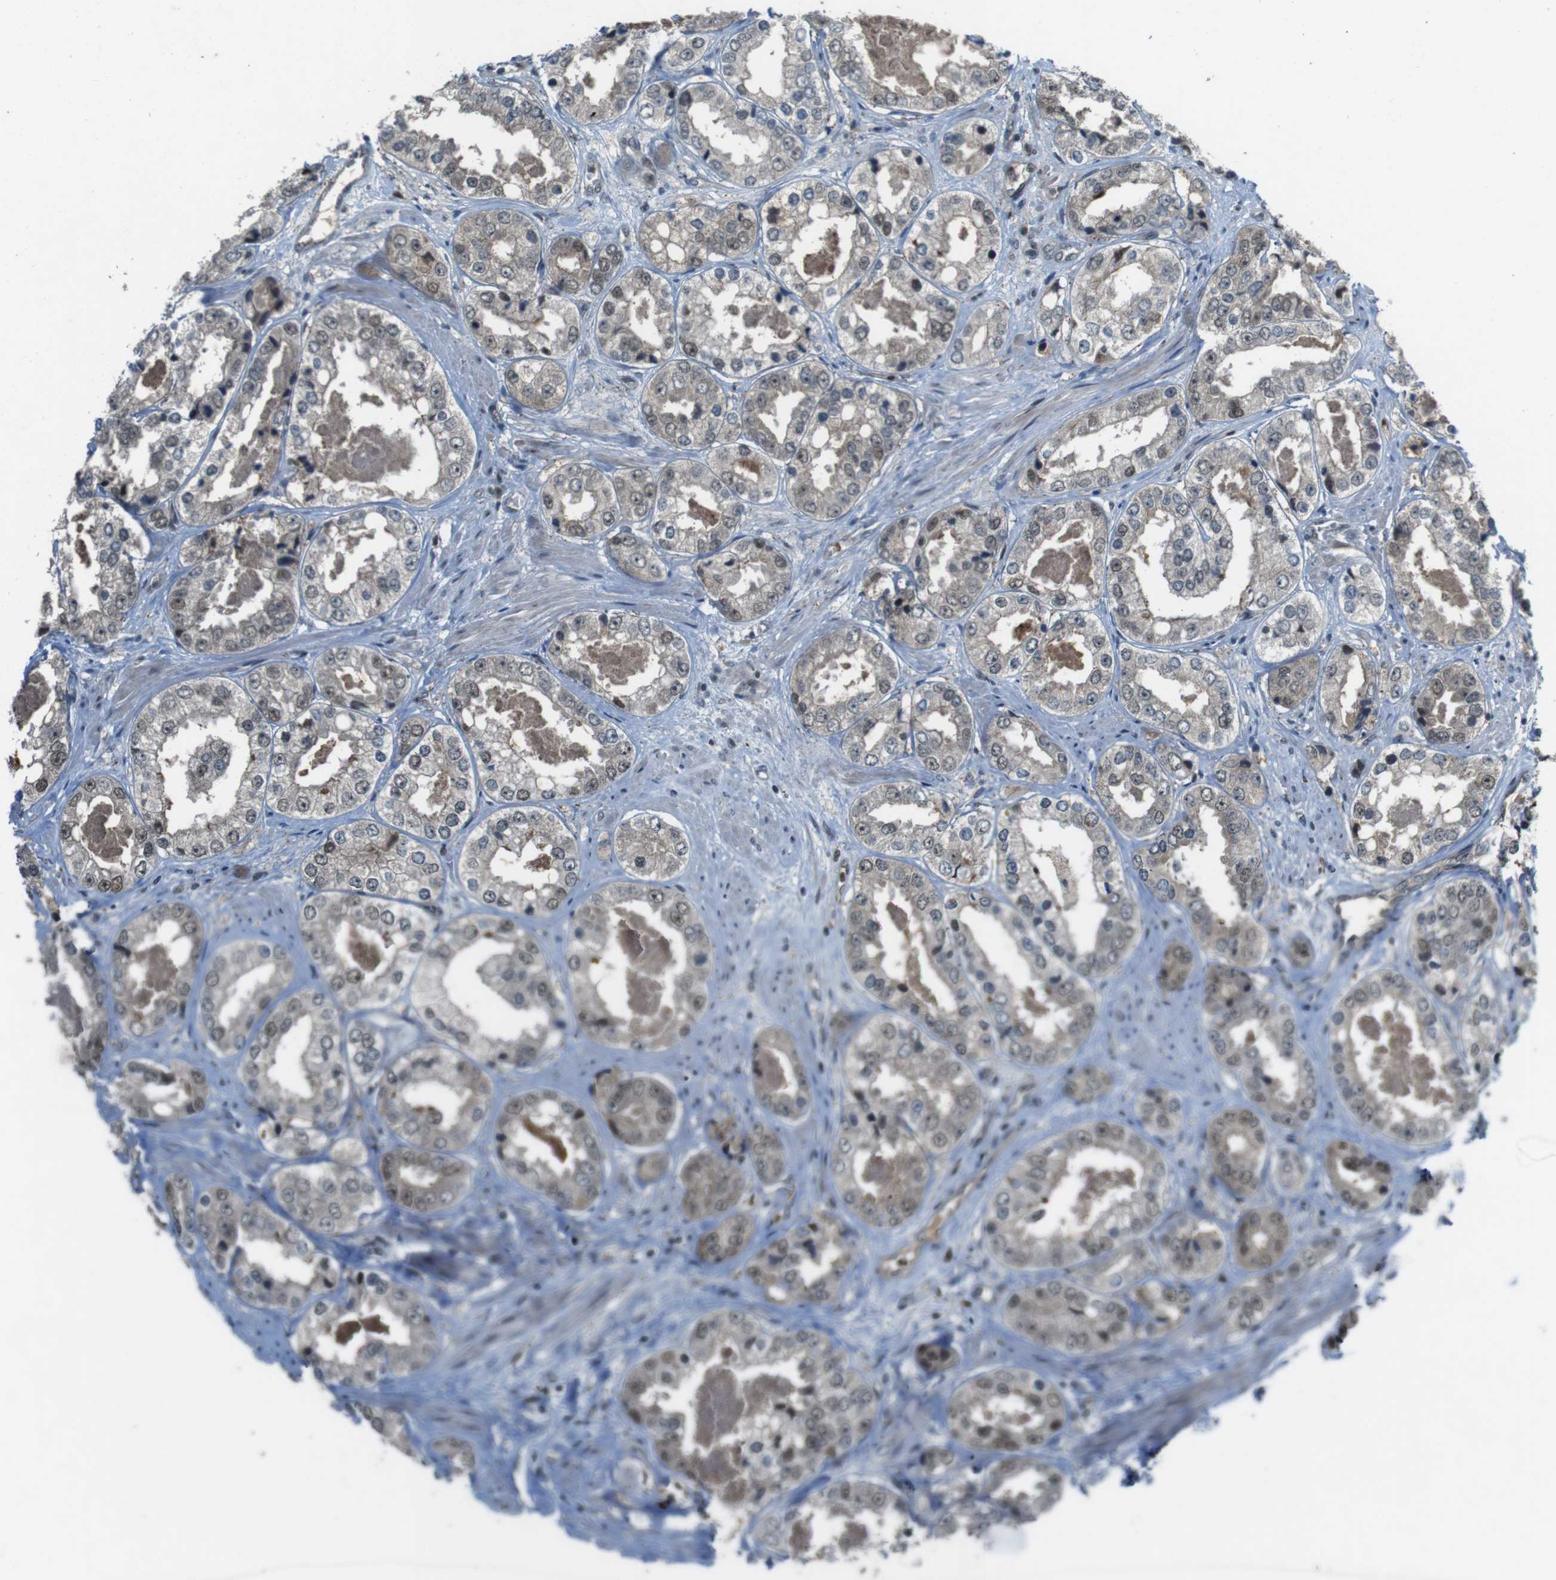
{"staining": {"intensity": "weak", "quantity": ">75%", "location": "cytoplasmic/membranous,nuclear"}, "tissue": "prostate cancer", "cell_type": "Tumor cells", "image_type": "cancer", "snomed": [{"axis": "morphology", "description": "Adenocarcinoma, High grade"}, {"axis": "topography", "description": "Prostate"}], "caption": "A photomicrograph of adenocarcinoma (high-grade) (prostate) stained for a protein exhibits weak cytoplasmic/membranous and nuclear brown staining in tumor cells. (brown staining indicates protein expression, while blue staining denotes nuclei).", "gene": "MAPKAPK5", "patient": {"sex": "male", "age": 61}}